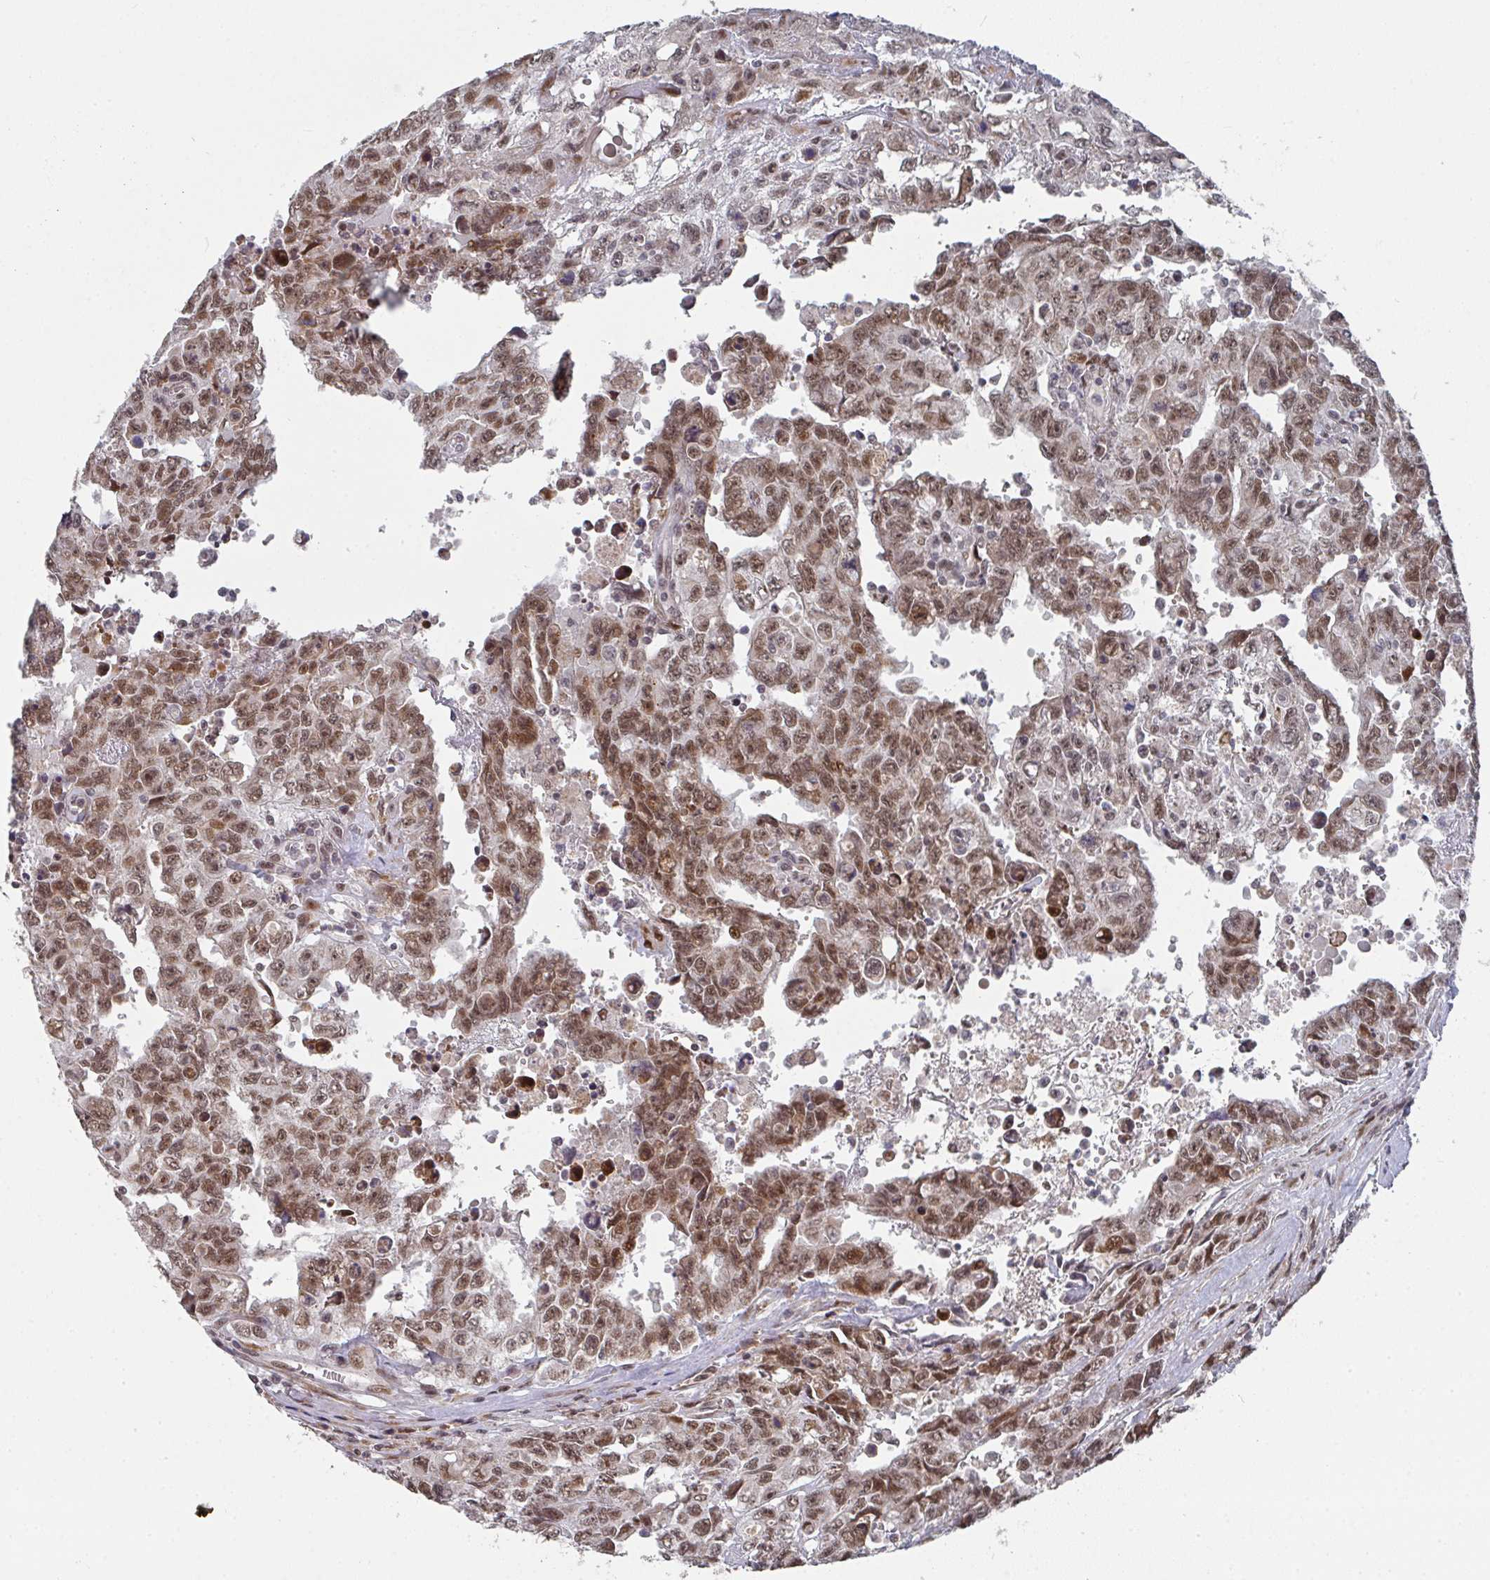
{"staining": {"intensity": "moderate", "quantity": ">75%", "location": "nuclear"}, "tissue": "testis cancer", "cell_type": "Tumor cells", "image_type": "cancer", "snomed": [{"axis": "morphology", "description": "Carcinoma, Embryonal, NOS"}, {"axis": "topography", "description": "Testis"}], "caption": "An image of testis embryonal carcinoma stained for a protein exhibits moderate nuclear brown staining in tumor cells. (DAB = brown stain, brightfield microscopy at high magnification).", "gene": "RBBP5", "patient": {"sex": "male", "age": 24}}